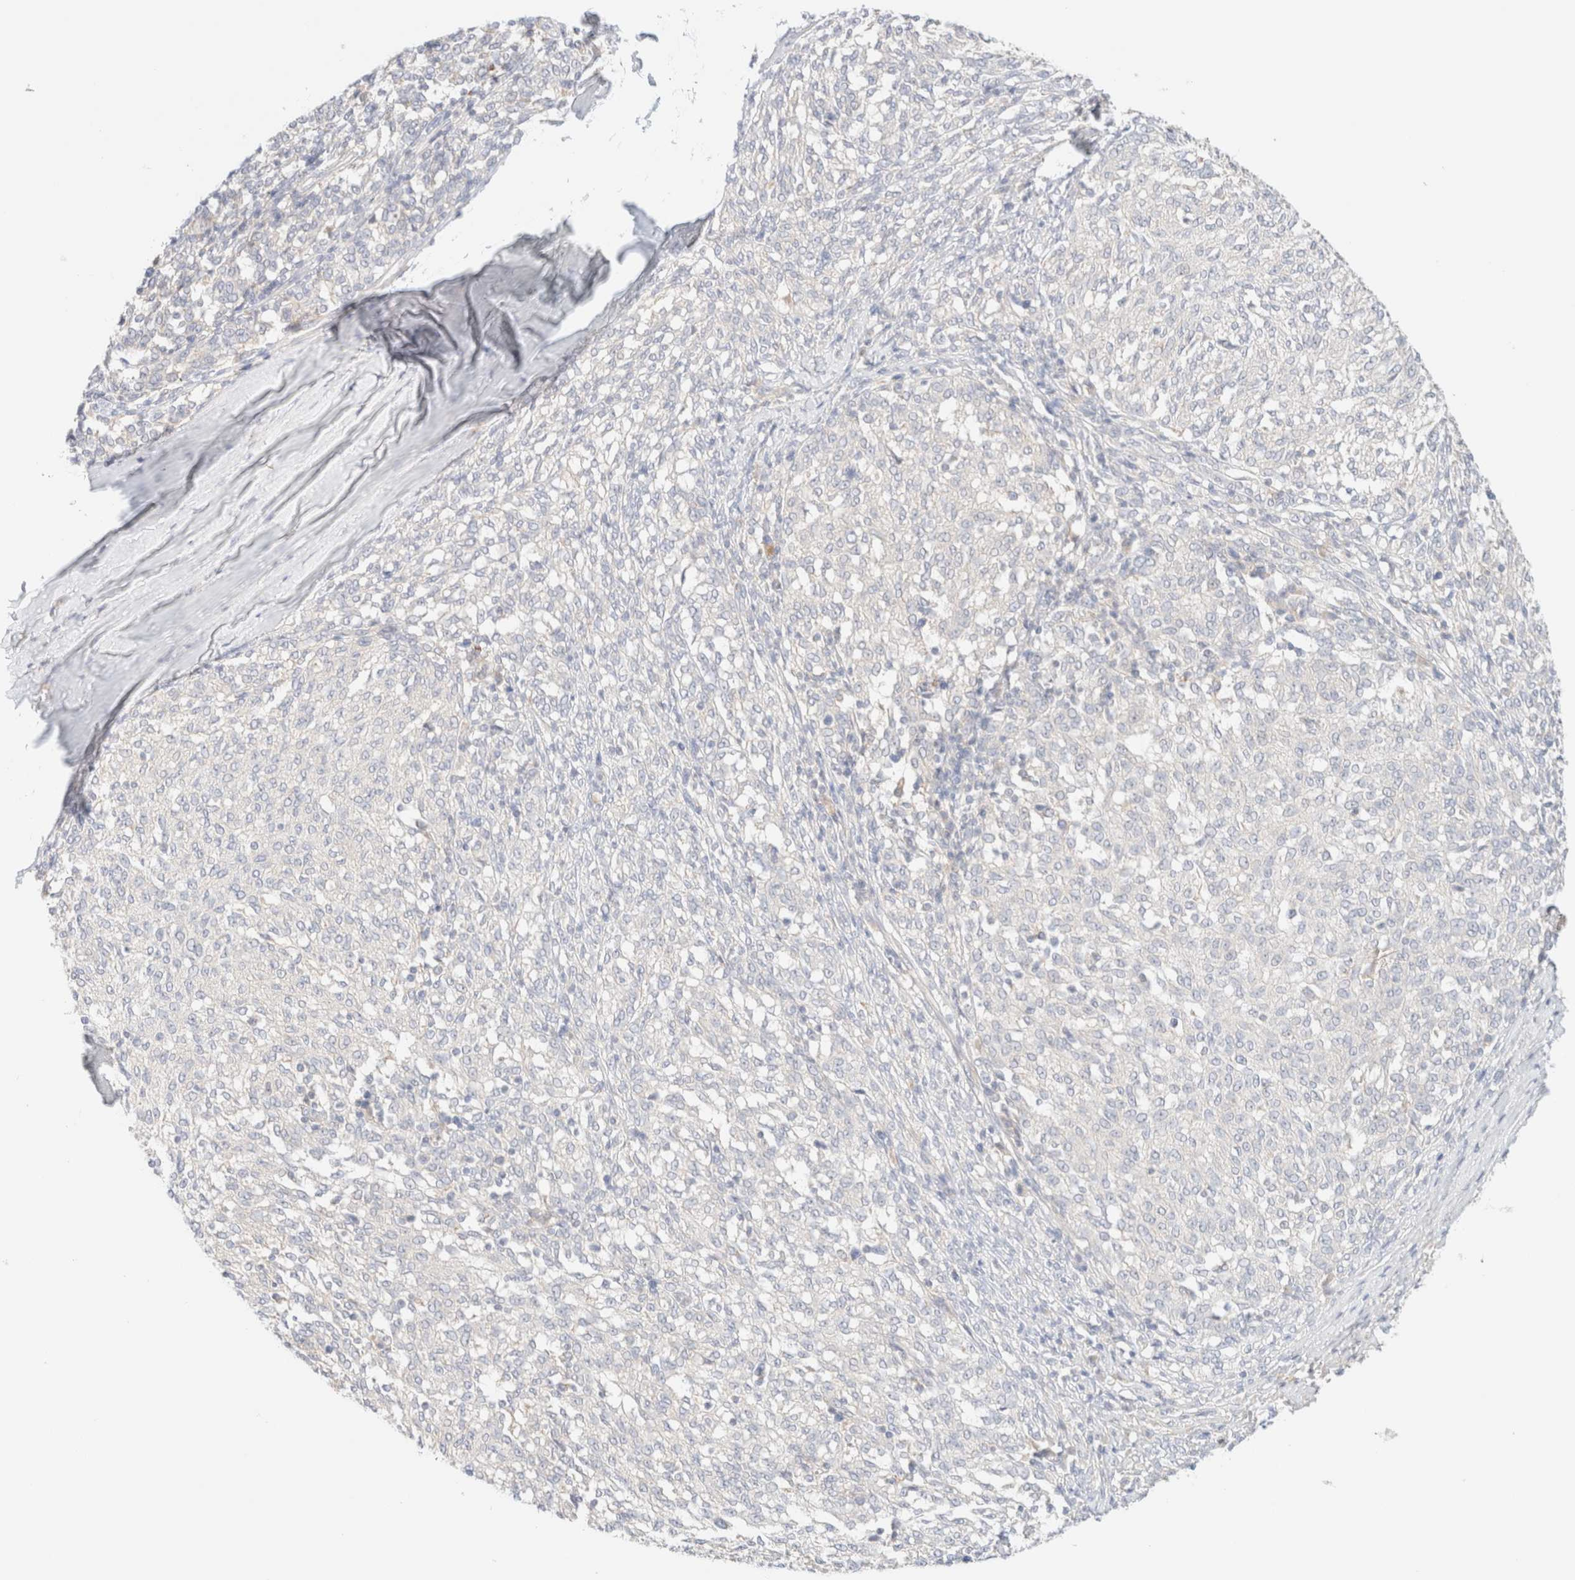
{"staining": {"intensity": "negative", "quantity": "none", "location": "none"}, "tissue": "melanoma", "cell_type": "Tumor cells", "image_type": "cancer", "snomed": [{"axis": "morphology", "description": "Malignant melanoma, NOS"}, {"axis": "topography", "description": "Skin"}], "caption": "Tumor cells show no significant protein staining in malignant melanoma.", "gene": "SARM1", "patient": {"sex": "female", "age": 72}}